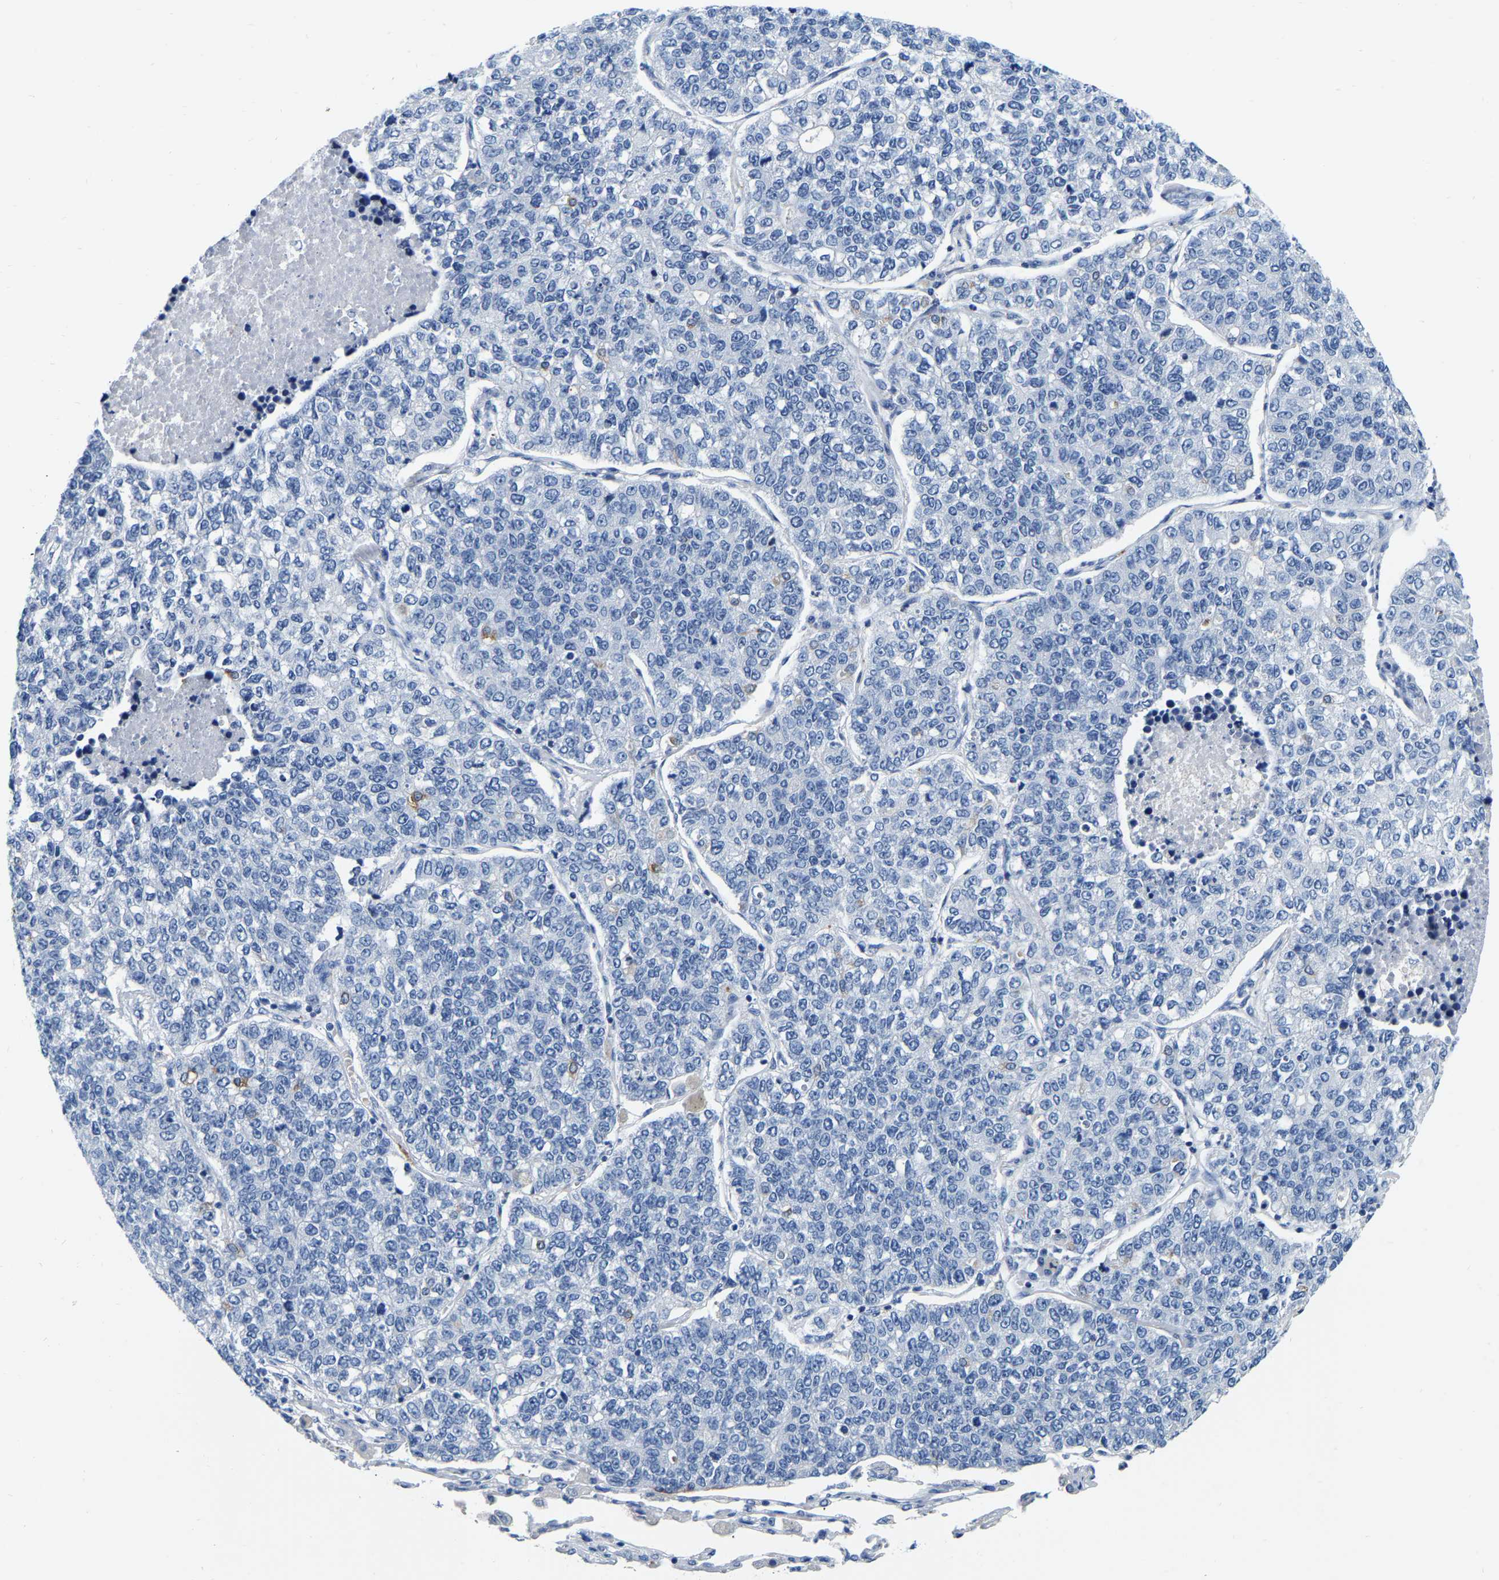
{"staining": {"intensity": "negative", "quantity": "none", "location": "none"}, "tissue": "lung cancer", "cell_type": "Tumor cells", "image_type": "cancer", "snomed": [{"axis": "morphology", "description": "Adenocarcinoma, NOS"}, {"axis": "topography", "description": "Lung"}], "caption": "There is no significant expression in tumor cells of lung adenocarcinoma.", "gene": "RAB27B", "patient": {"sex": "male", "age": 49}}